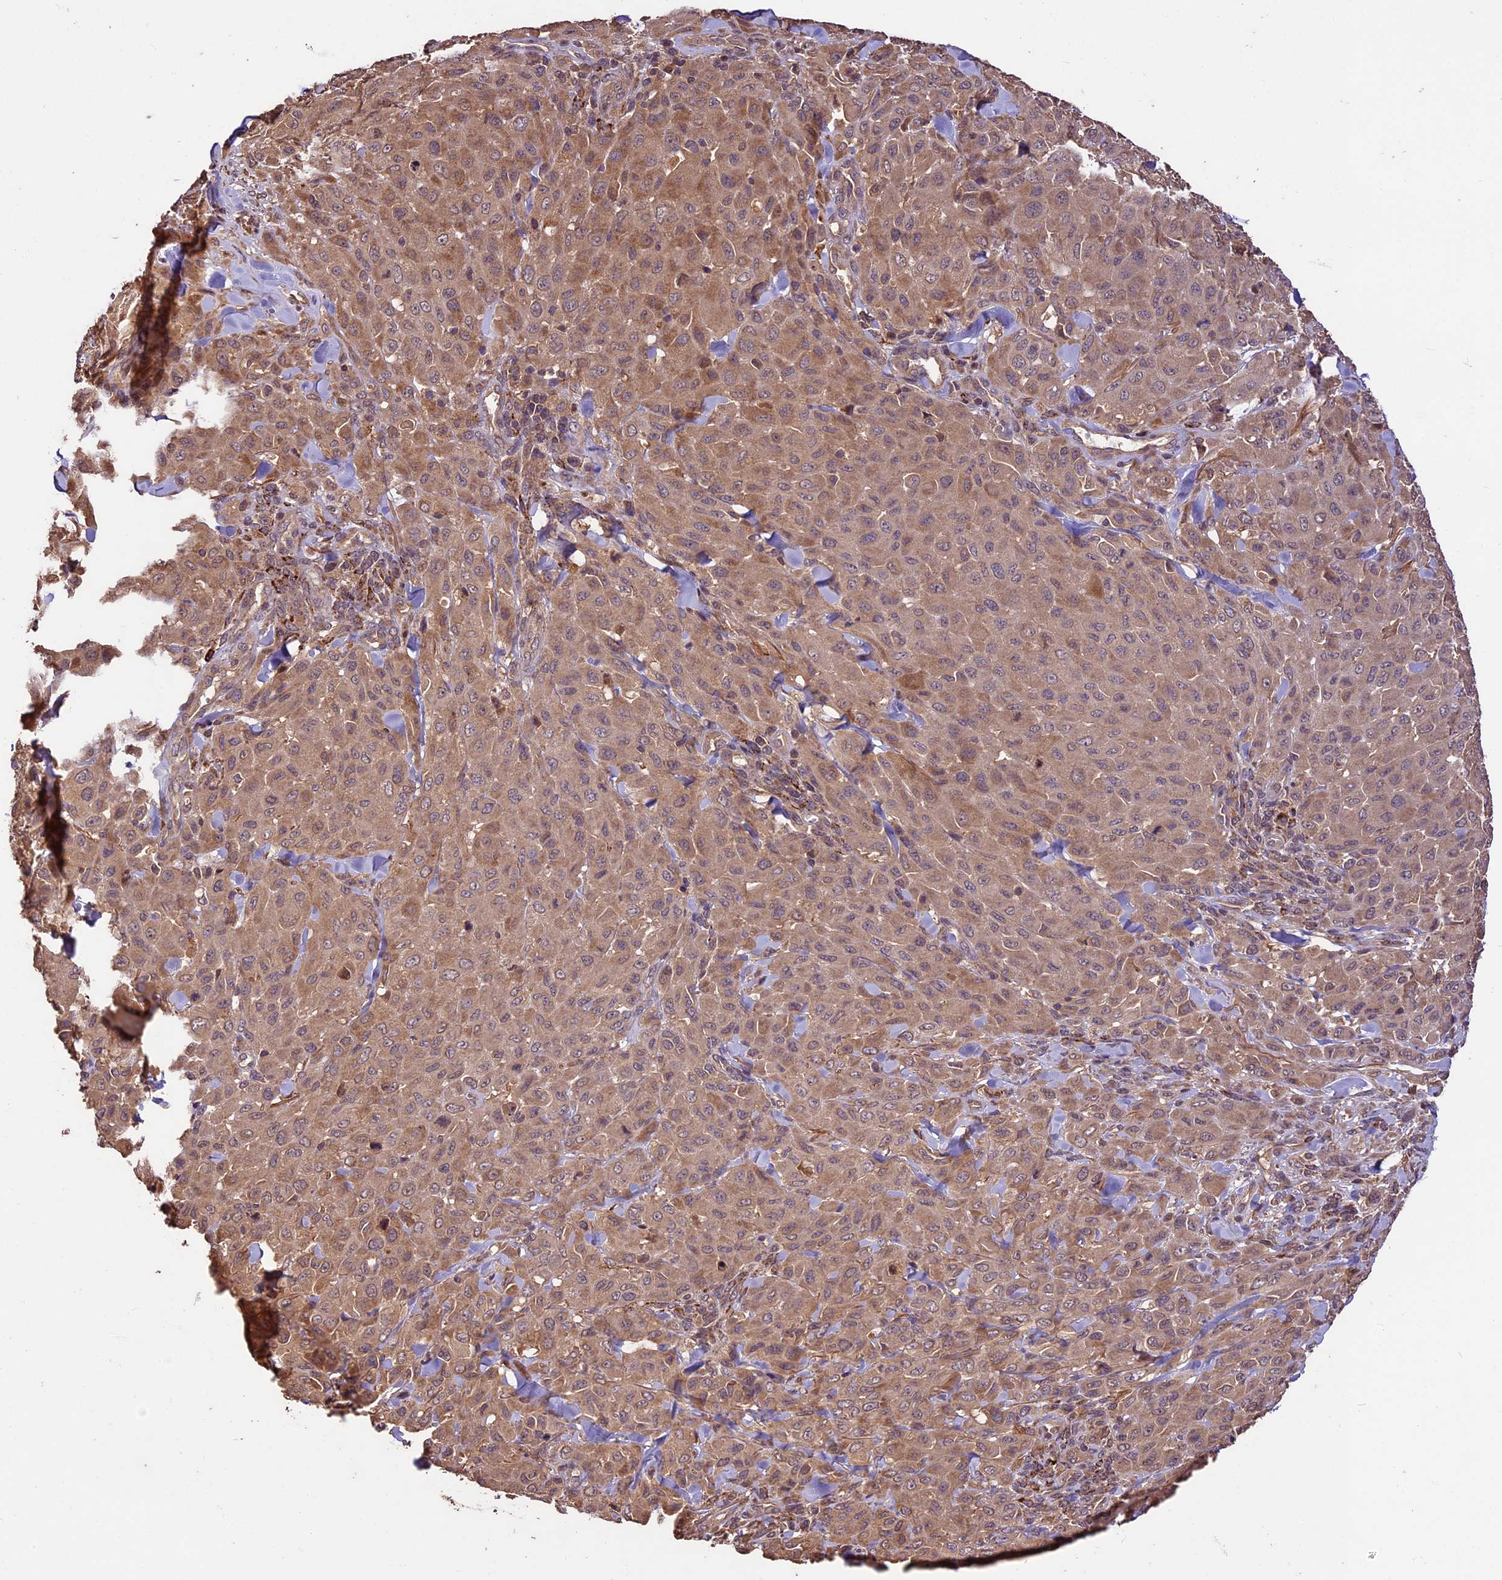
{"staining": {"intensity": "moderate", "quantity": ">75%", "location": "cytoplasmic/membranous"}, "tissue": "melanoma", "cell_type": "Tumor cells", "image_type": "cancer", "snomed": [{"axis": "morphology", "description": "Malignant melanoma, Metastatic site"}, {"axis": "topography", "description": "Skin"}], "caption": "Protein staining reveals moderate cytoplasmic/membranous positivity in approximately >75% of tumor cells in melanoma.", "gene": "CRLF1", "patient": {"sex": "female", "age": 81}}